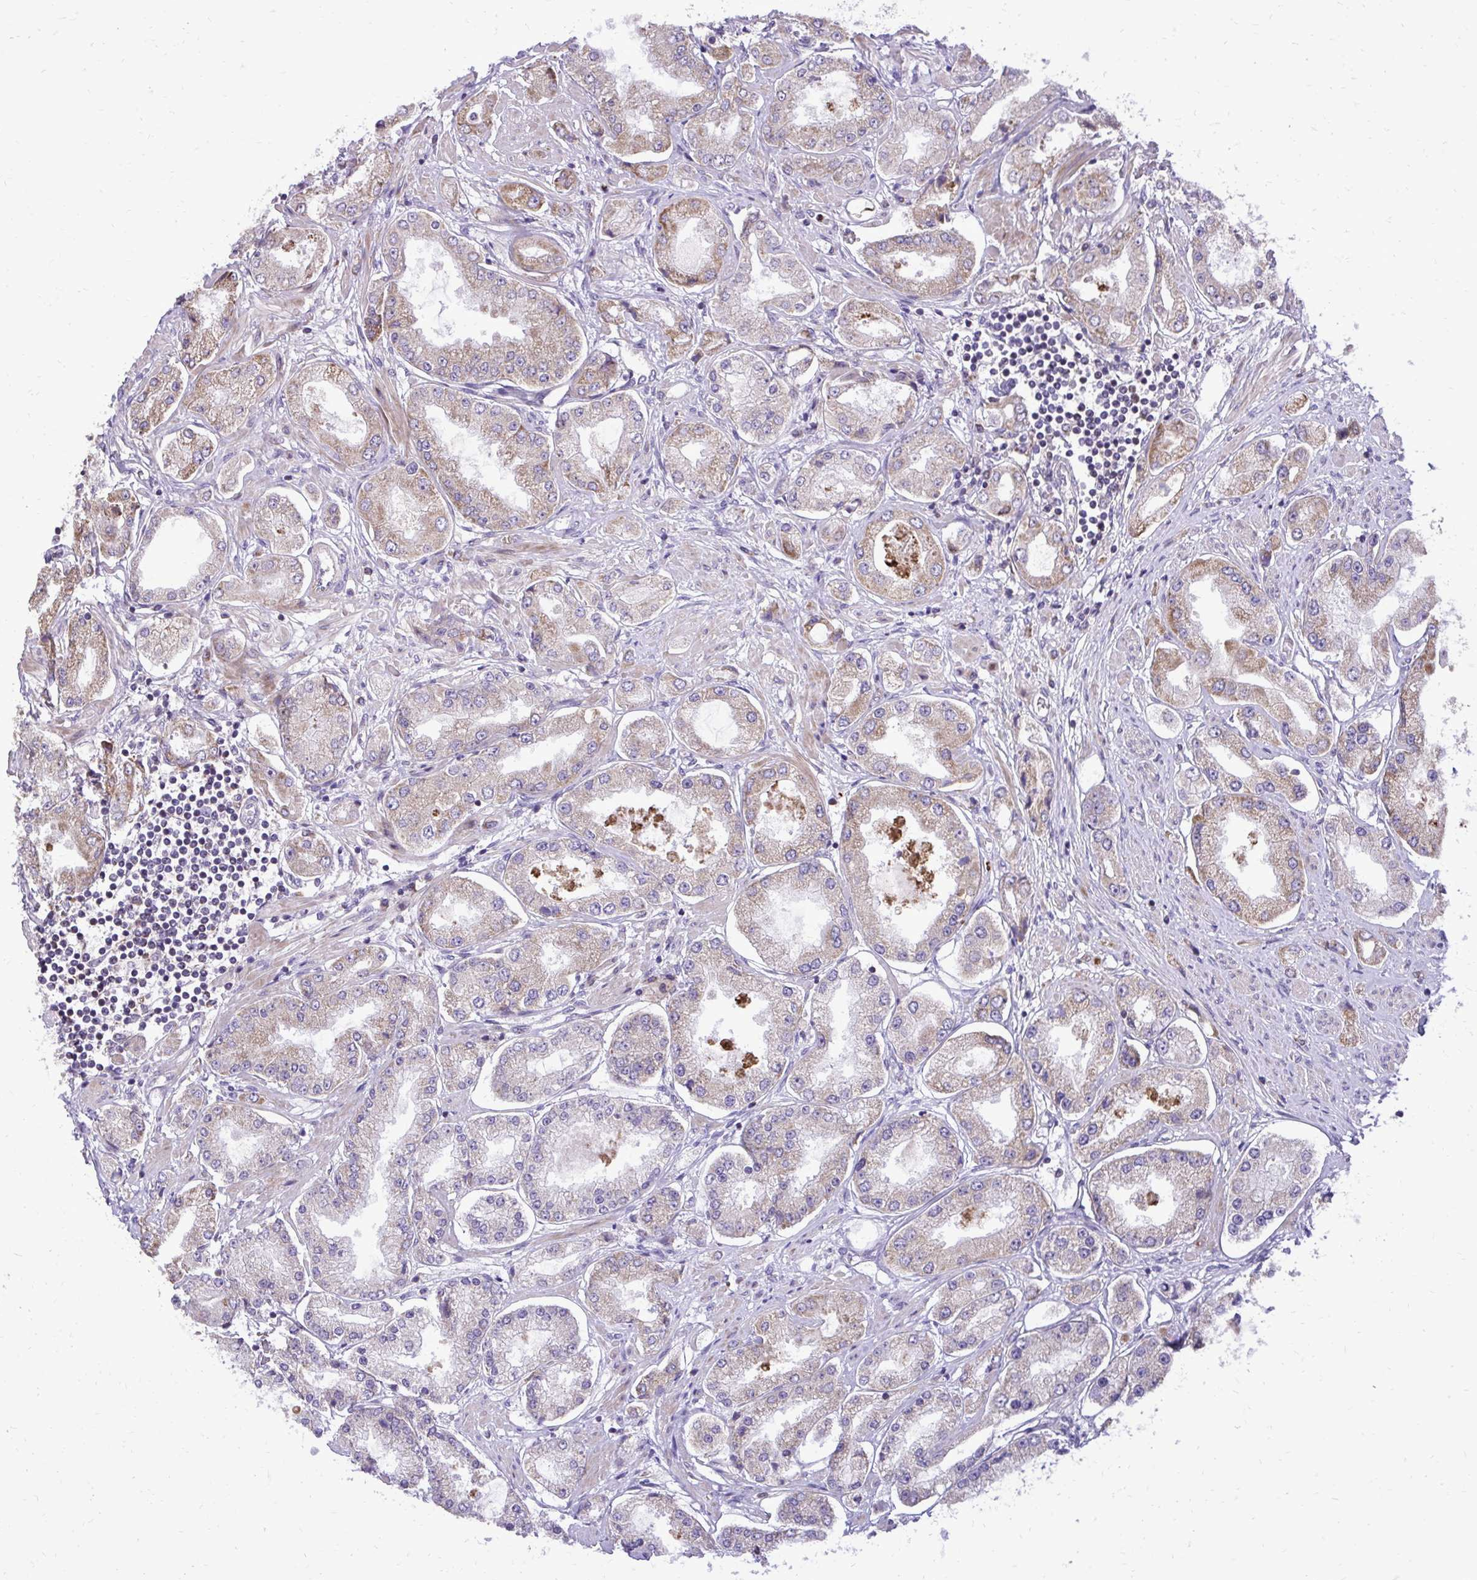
{"staining": {"intensity": "weak", "quantity": "25%-75%", "location": "cytoplasmic/membranous"}, "tissue": "prostate cancer", "cell_type": "Tumor cells", "image_type": "cancer", "snomed": [{"axis": "morphology", "description": "Adenocarcinoma, High grade"}, {"axis": "topography", "description": "Prostate"}], "caption": "Weak cytoplasmic/membranous staining is identified in about 25%-75% of tumor cells in prostate cancer (adenocarcinoma (high-grade)).", "gene": "ABCC3", "patient": {"sex": "male", "age": 69}}